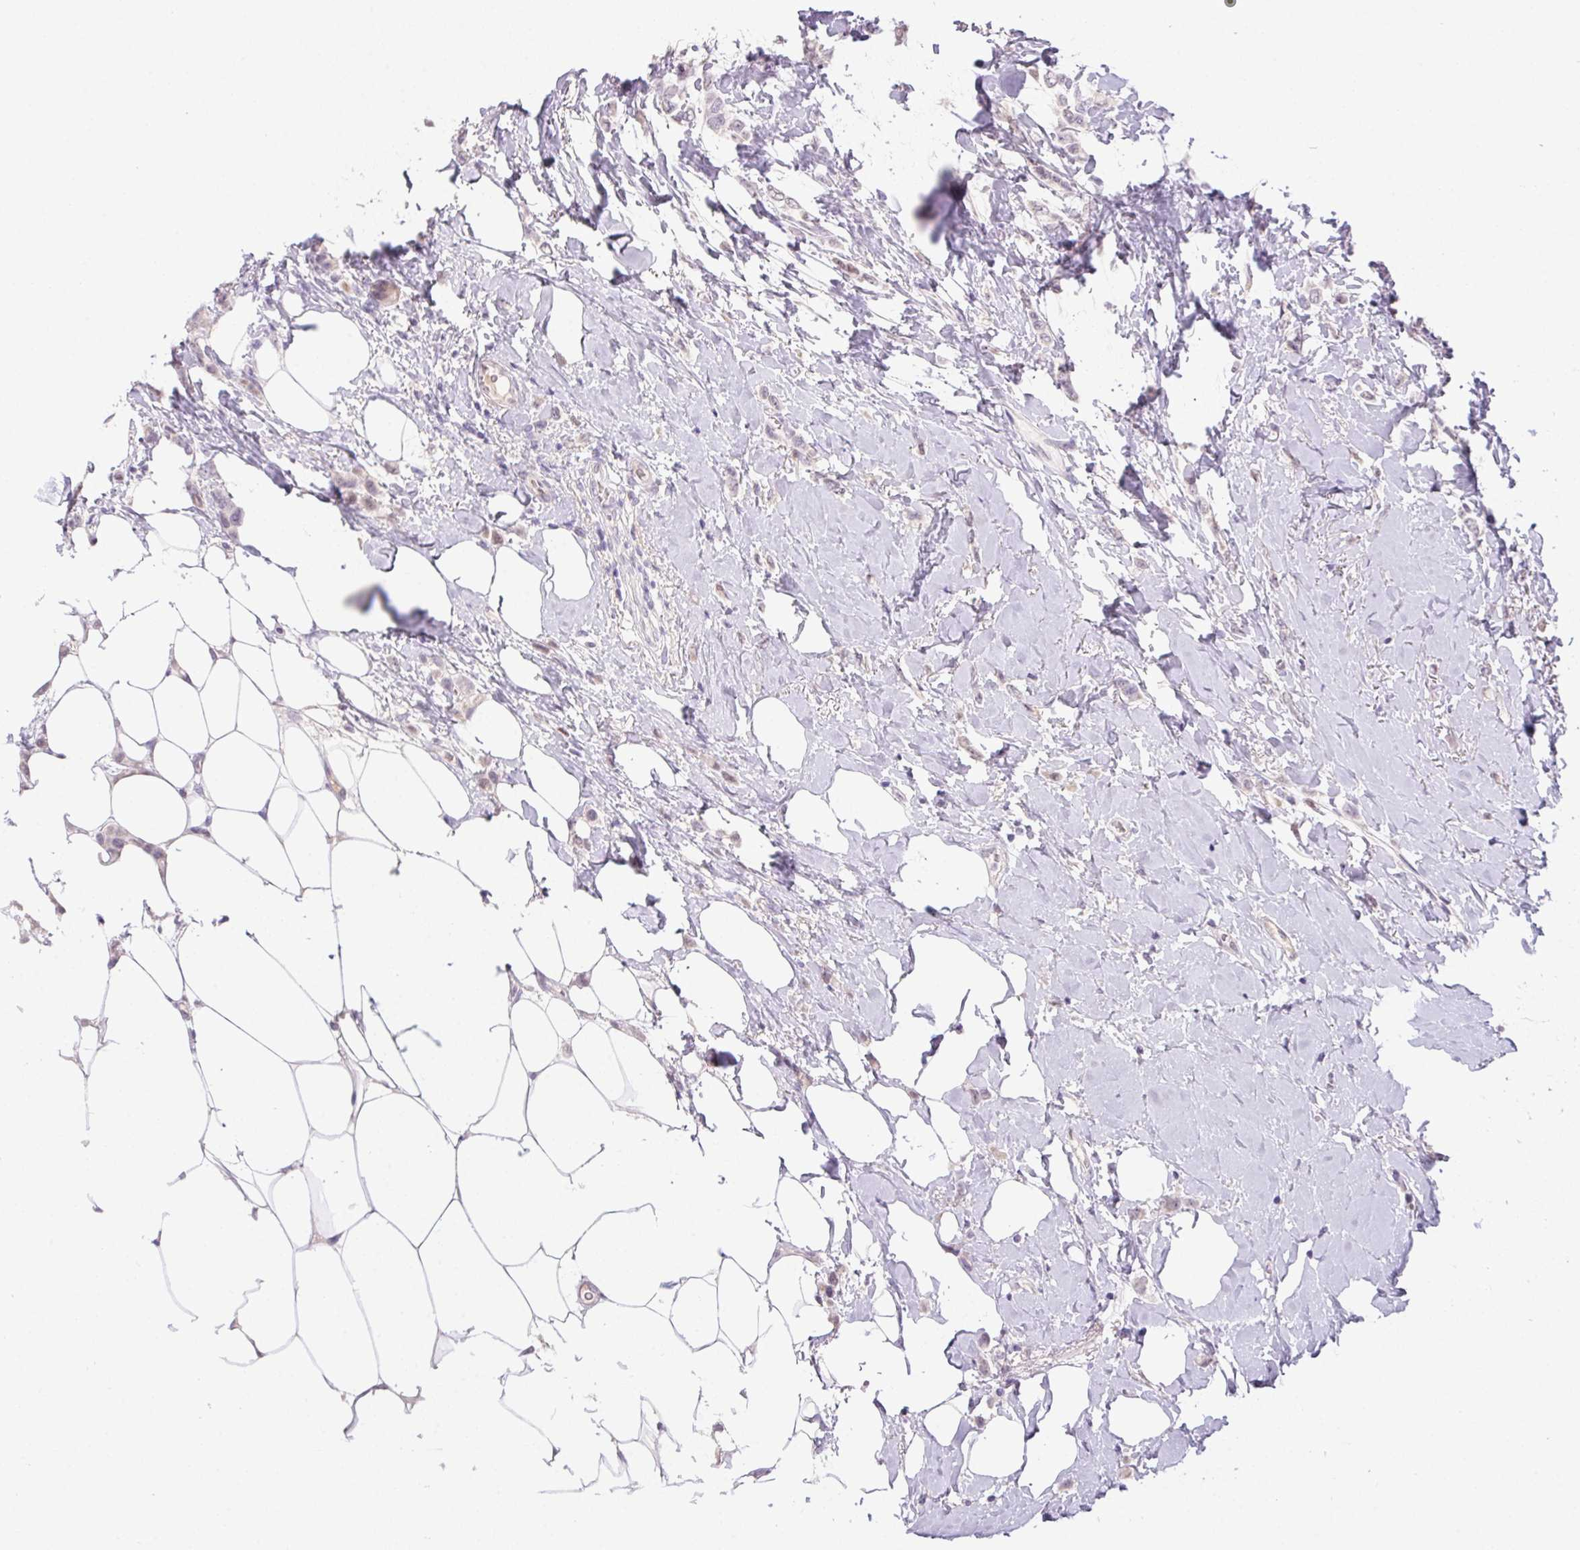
{"staining": {"intensity": "weak", "quantity": "<25%", "location": "nuclear"}, "tissue": "breast cancer", "cell_type": "Tumor cells", "image_type": "cancer", "snomed": [{"axis": "morphology", "description": "Lobular carcinoma"}, {"axis": "topography", "description": "Breast"}], "caption": "Immunohistochemical staining of breast cancer (lobular carcinoma) demonstrates no significant positivity in tumor cells.", "gene": "SP9", "patient": {"sex": "female", "age": 66}}